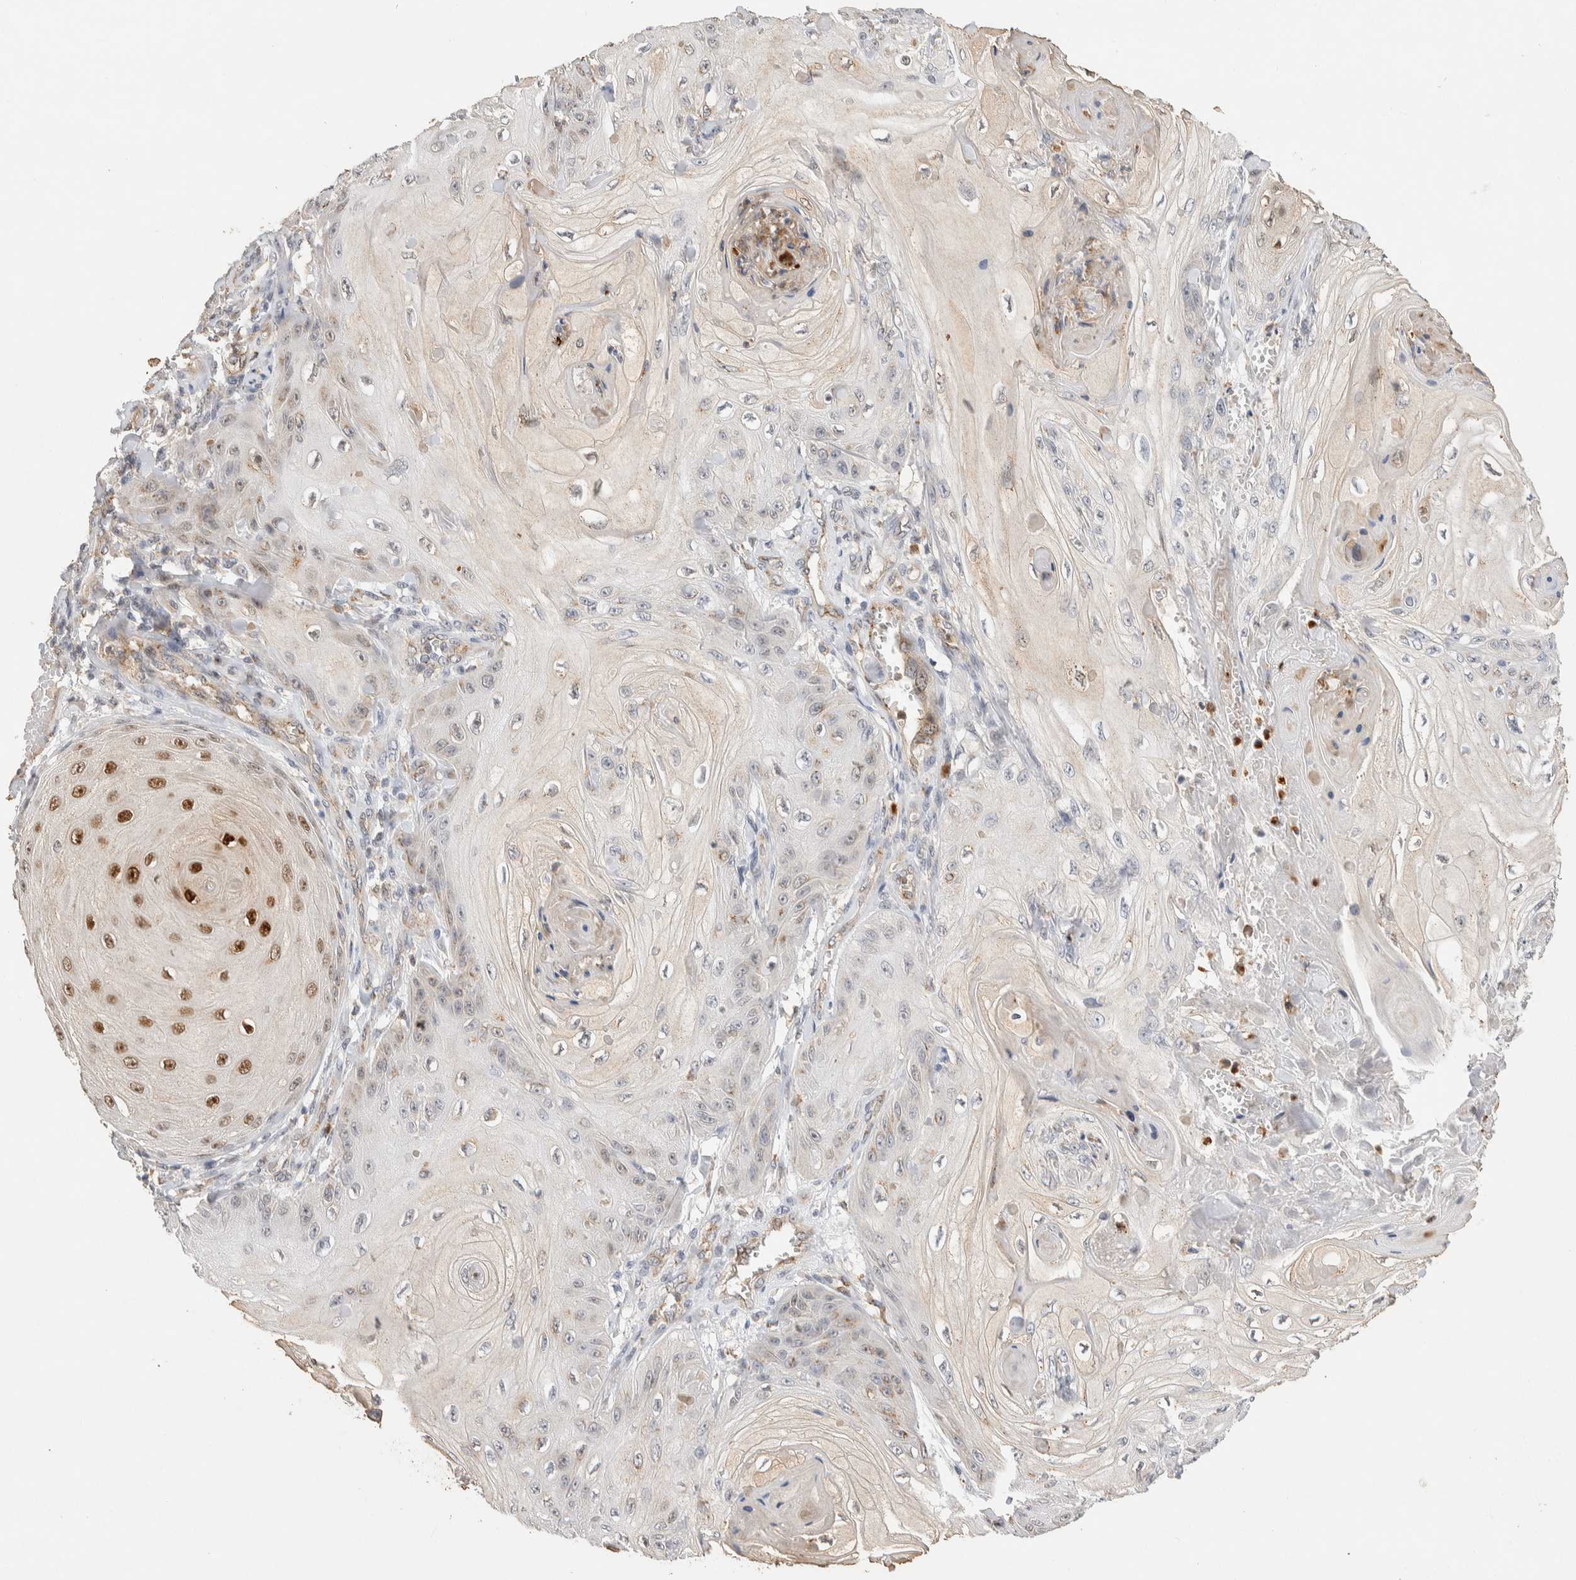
{"staining": {"intensity": "strong", "quantity": "<25%", "location": "nuclear"}, "tissue": "skin cancer", "cell_type": "Tumor cells", "image_type": "cancer", "snomed": [{"axis": "morphology", "description": "Squamous cell carcinoma, NOS"}, {"axis": "topography", "description": "Skin"}], "caption": "Tumor cells demonstrate medium levels of strong nuclear positivity in approximately <25% of cells in human skin cancer (squamous cell carcinoma). (DAB IHC with brightfield microscopy, high magnification).", "gene": "NSMAF", "patient": {"sex": "male", "age": 74}}